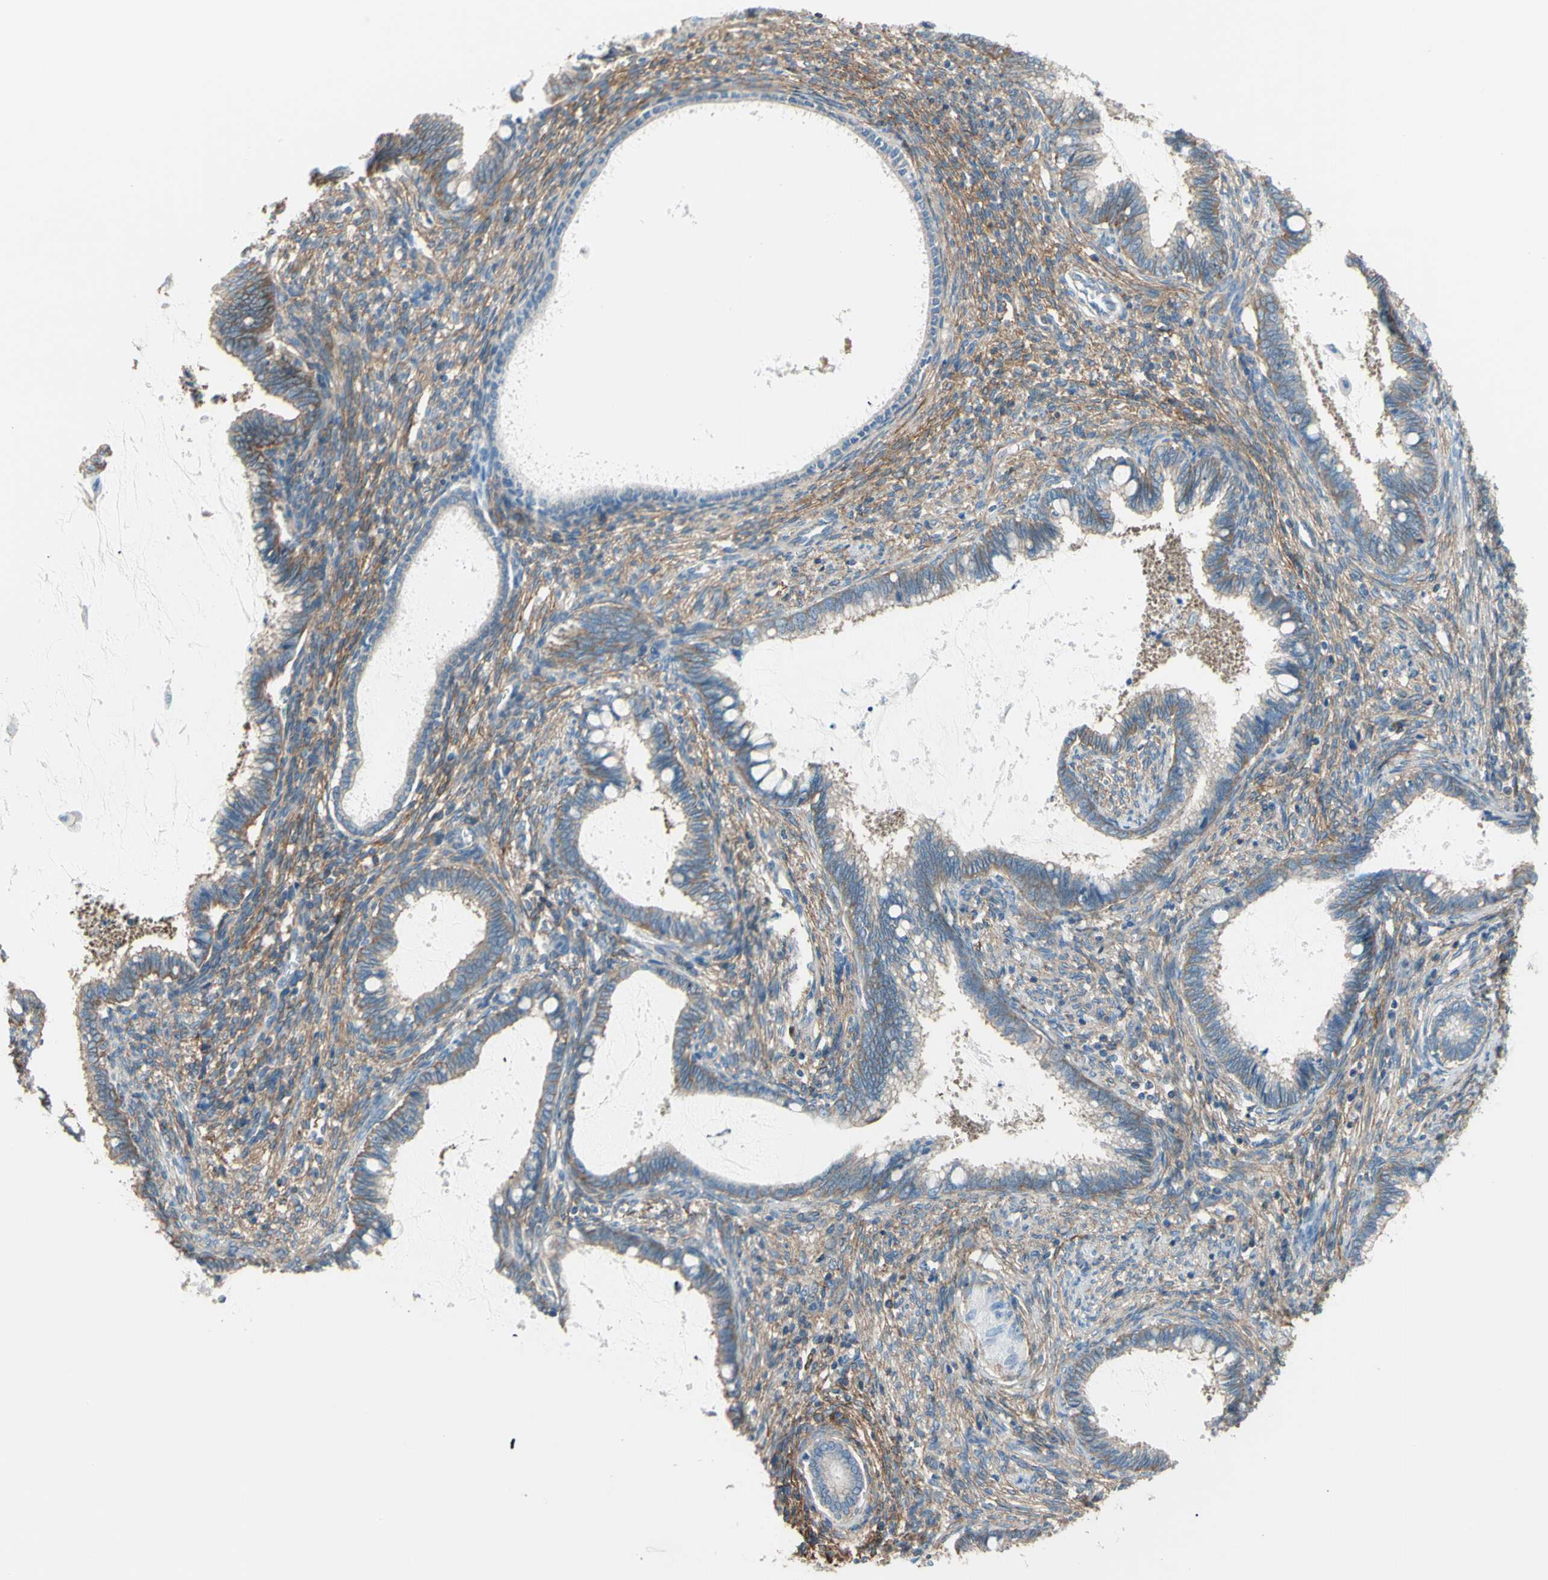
{"staining": {"intensity": "weak", "quantity": "25%-75%", "location": "cytoplasmic/membranous"}, "tissue": "cervical cancer", "cell_type": "Tumor cells", "image_type": "cancer", "snomed": [{"axis": "morphology", "description": "Adenocarcinoma, NOS"}, {"axis": "topography", "description": "Cervix"}], "caption": "Adenocarcinoma (cervical) was stained to show a protein in brown. There is low levels of weak cytoplasmic/membranous staining in approximately 25%-75% of tumor cells. The protein of interest is shown in brown color, while the nuclei are stained blue.", "gene": "ADD1", "patient": {"sex": "female", "age": 44}}